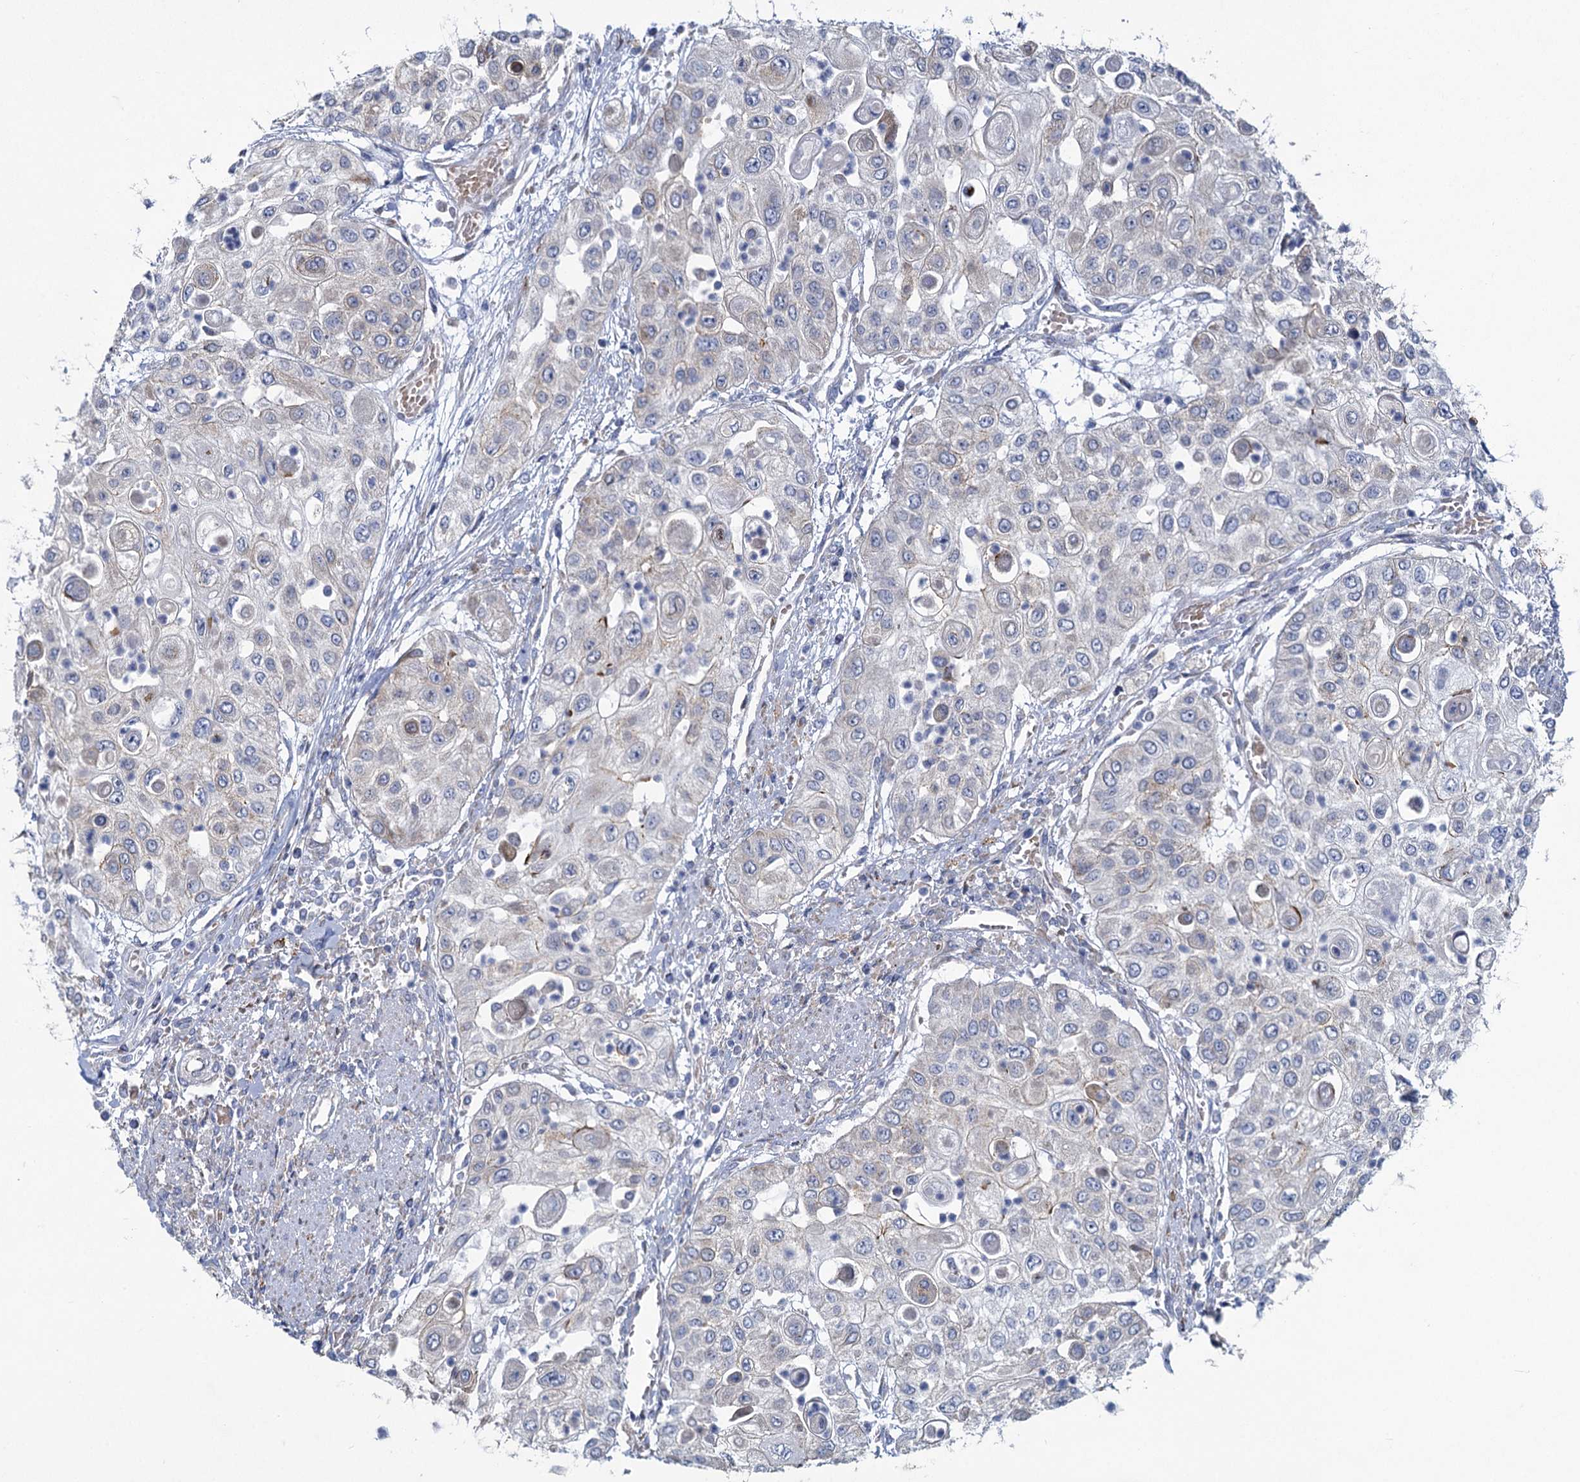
{"staining": {"intensity": "negative", "quantity": "none", "location": "none"}, "tissue": "urothelial cancer", "cell_type": "Tumor cells", "image_type": "cancer", "snomed": [{"axis": "morphology", "description": "Urothelial carcinoma, High grade"}, {"axis": "topography", "description": "Urinary bladder"}], "caption": "High power microscopy photomicrograph of an immunohistochemistry (IHC) image of high-grade urothelial carcinoma, revealing no significant expression in tumor cells.", "gene": "PRSS35", "patient": {"sex": "female", "age": 79}}